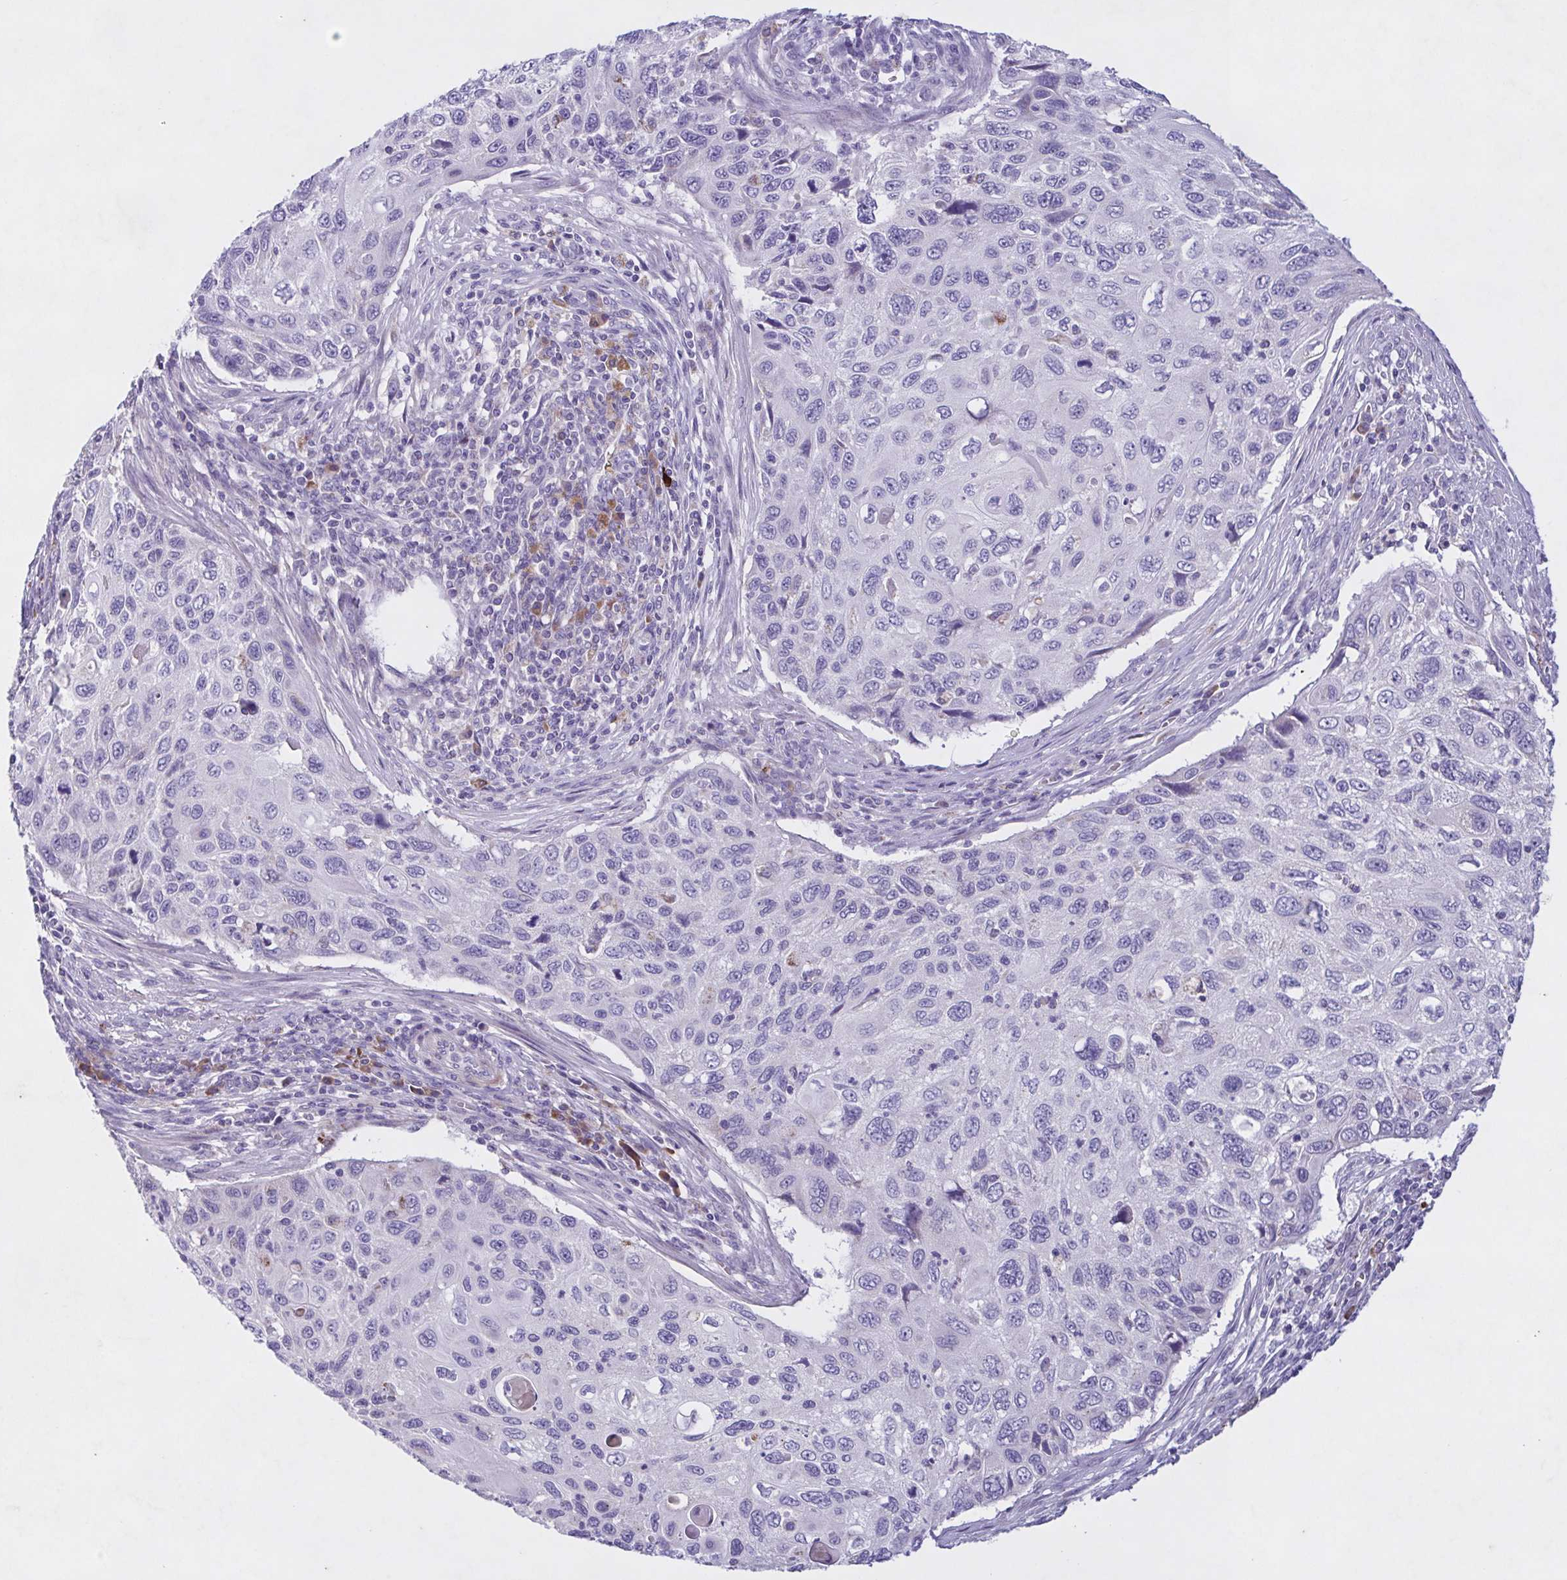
{"staining": {"intensity": "negative", "quantity": "none", "location": "none"}, "tissue": "cervical cancer", "cell_type": "Tumor cells", "image_type": "cancer", "snomed": [{"axis": "morphology", "description": "Squamous cell carcinoma, NOS"}, {"axis": "topography", "description": "Cervix"}], "caption": "This is a micrograph of IHC staining of squamous cell carcinoma (cervical), which shows no positivity in tumor cells.", "gene": "F13B", "patient": {"sex": "female", "age": 70}}